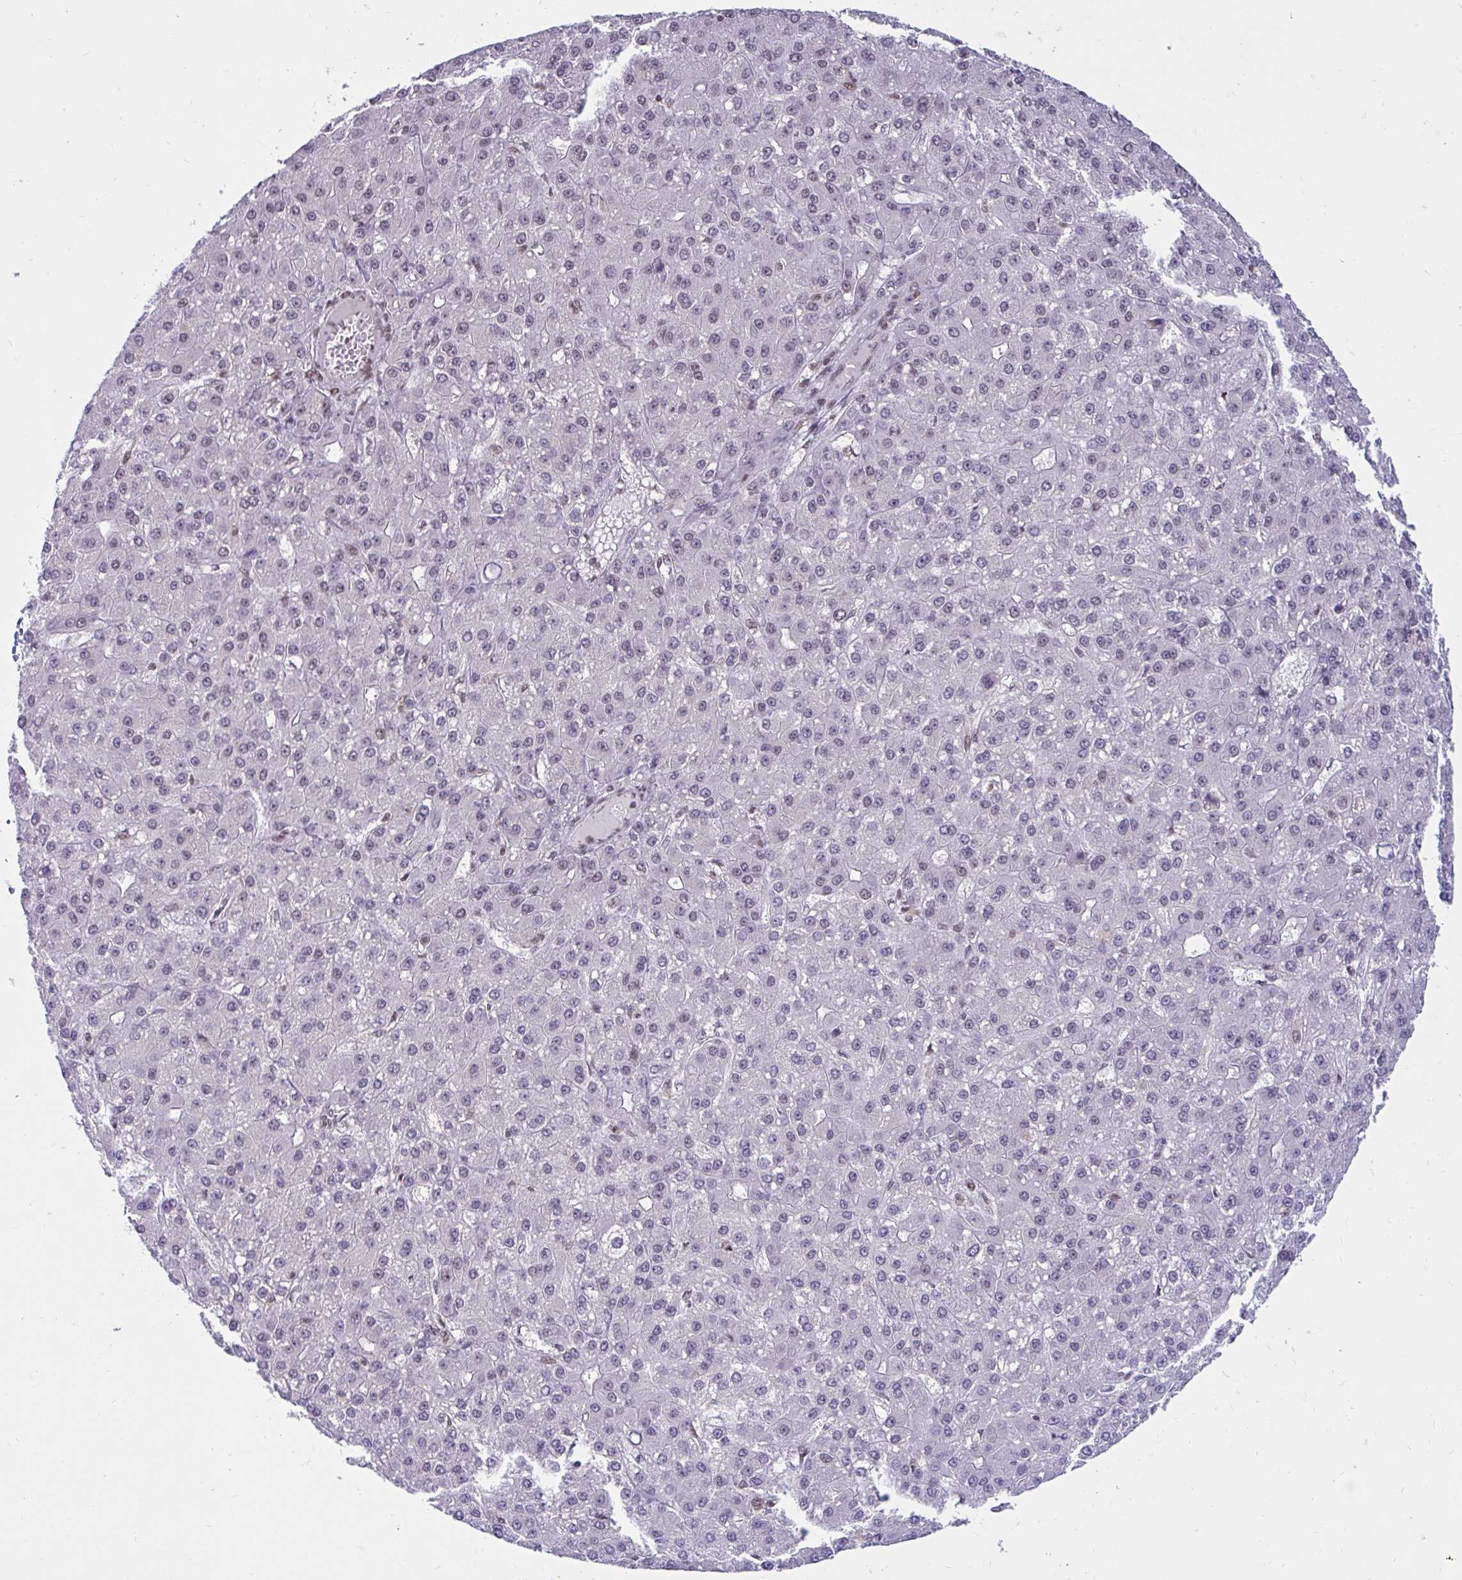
{"staining": {"intensity": "negative", "quantity": "none", "location": "none"}, "tissue": "liver cancer", "cell_type": "Tumor cells", "image_type": "cancer", "snomed": [{"axis": "morphology", "description": "Carcinoma, Hepatocellular, NOS"}, {"axis": "topography", "description": "Liver"}], "caption": "A high-resolution photomicrograph shows immunohistochemistry staining of liver cancer (hepatocellular carcinoma), which shows no significant expression in tumor cells. (DAB immunohistochemistry visualized using brightfield microscopy, high magnification).", "gene": "PHF10", "patient": {"sex": "male", "age": 67}}